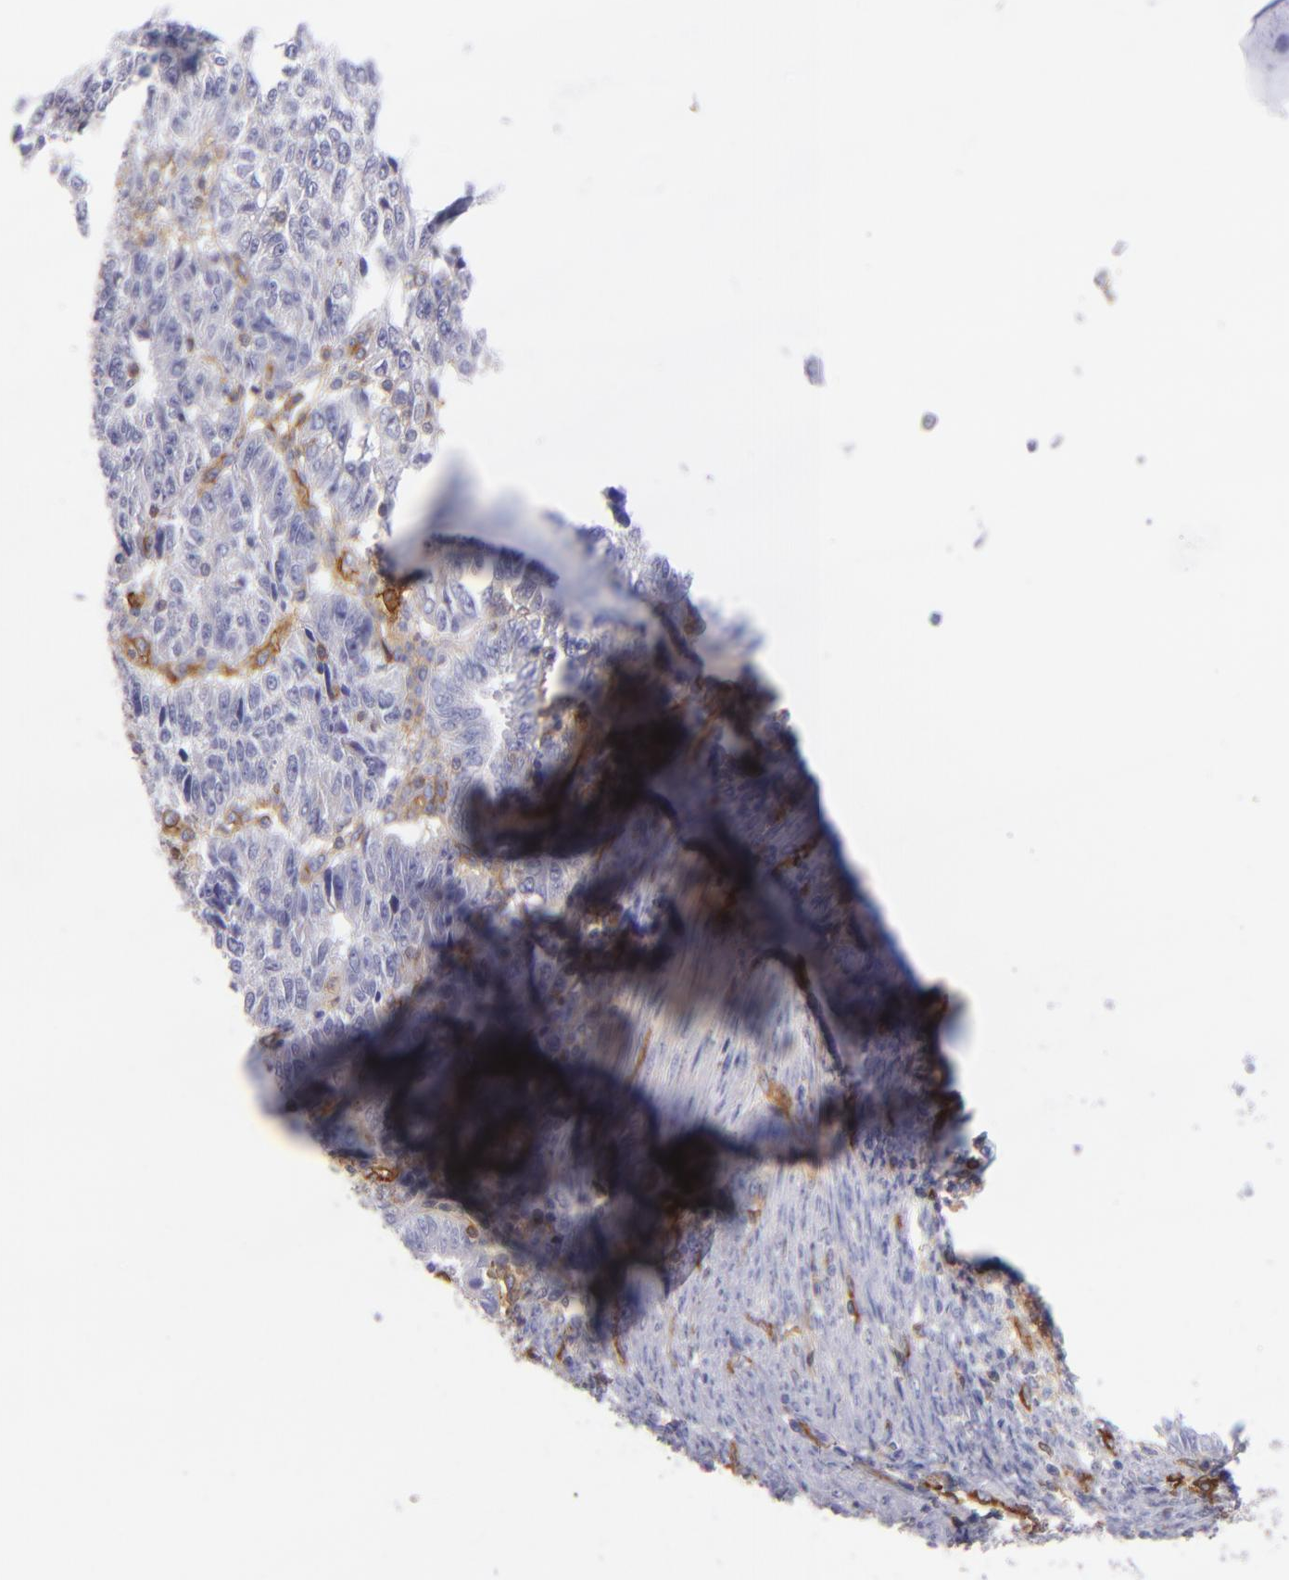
{"staining": {"intensity": "negative", "quantity": "none", "location": "none"}, "tissue": "endometrial cancer", "cell_type": "Tumor cells", "image_type": "cancer", "snomed": [{"axis": "morphology", "description": "Adenocarcinoma, NOS"}, {"axis": "topography", "description": "Endometrium"}], "caption": "Tumor cells show no significant protein expression in endometrial cancer.", "gene": "ENTPD1", "patient": {"sex": "female", "age": 42}}